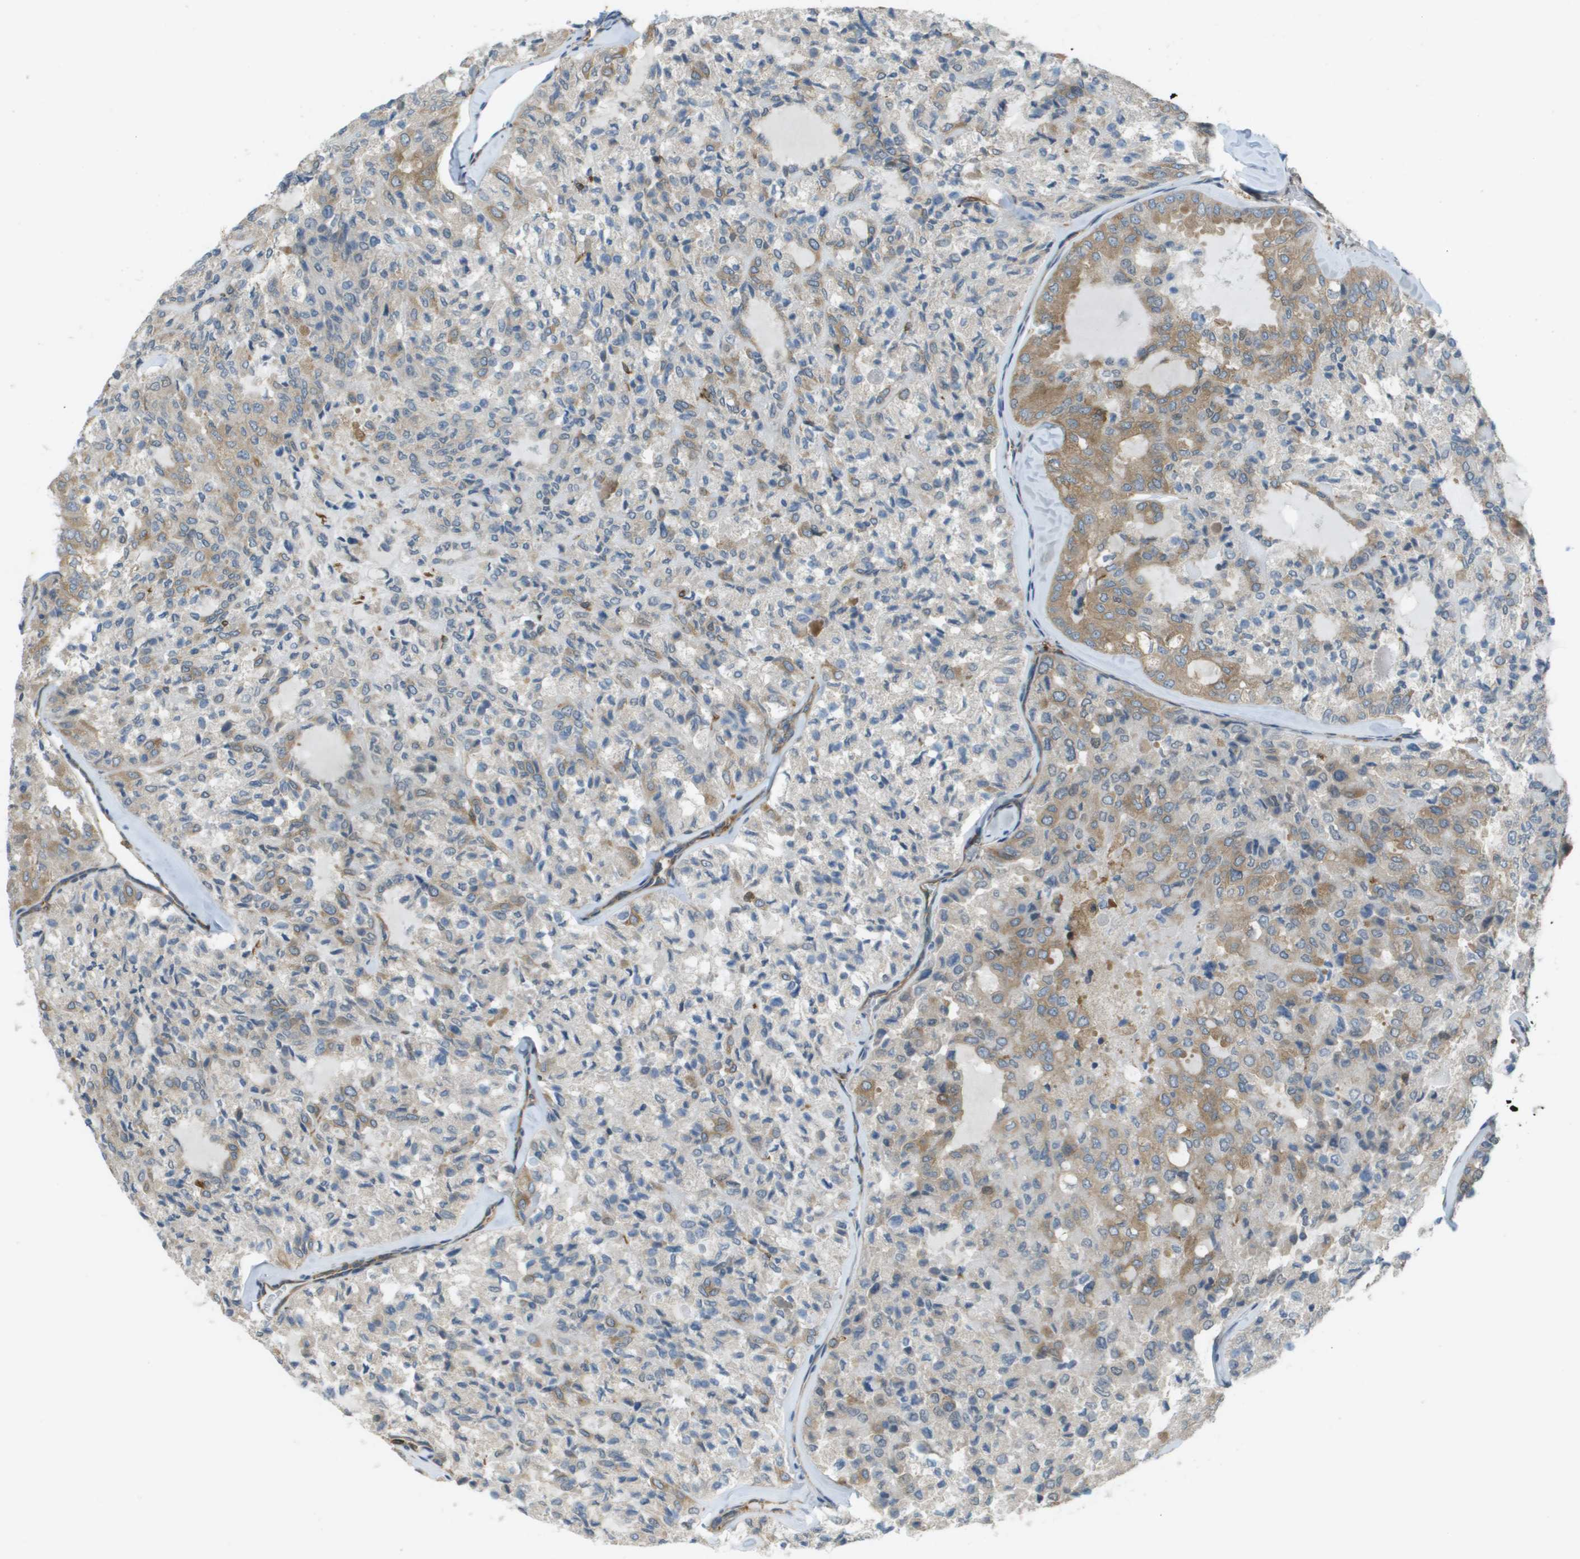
{"staining": {"intensity": "moderate", "quantity": "<25%", "location": "cytoplasmic/membranous"}, "tissue": "thyroid cancer", "cell_type": "Tumor cells", "image_type": "cancer", "snomed": [{"axis": "morphology", "description": "Follicular adenoma carcinoma, NOS"}, {"axis": "topography", "description": "Thyroid gland"}], "caption": "Approximately <25% of tumor cells in human thyroid cancer (follicular adenoma carcinoma) display moderate cytoplasmic/membranous protein staining as visualized by brown immunohistochemical staining.", "gene": "CORO1B", "patient": {"sex": "male", "age": 75}}